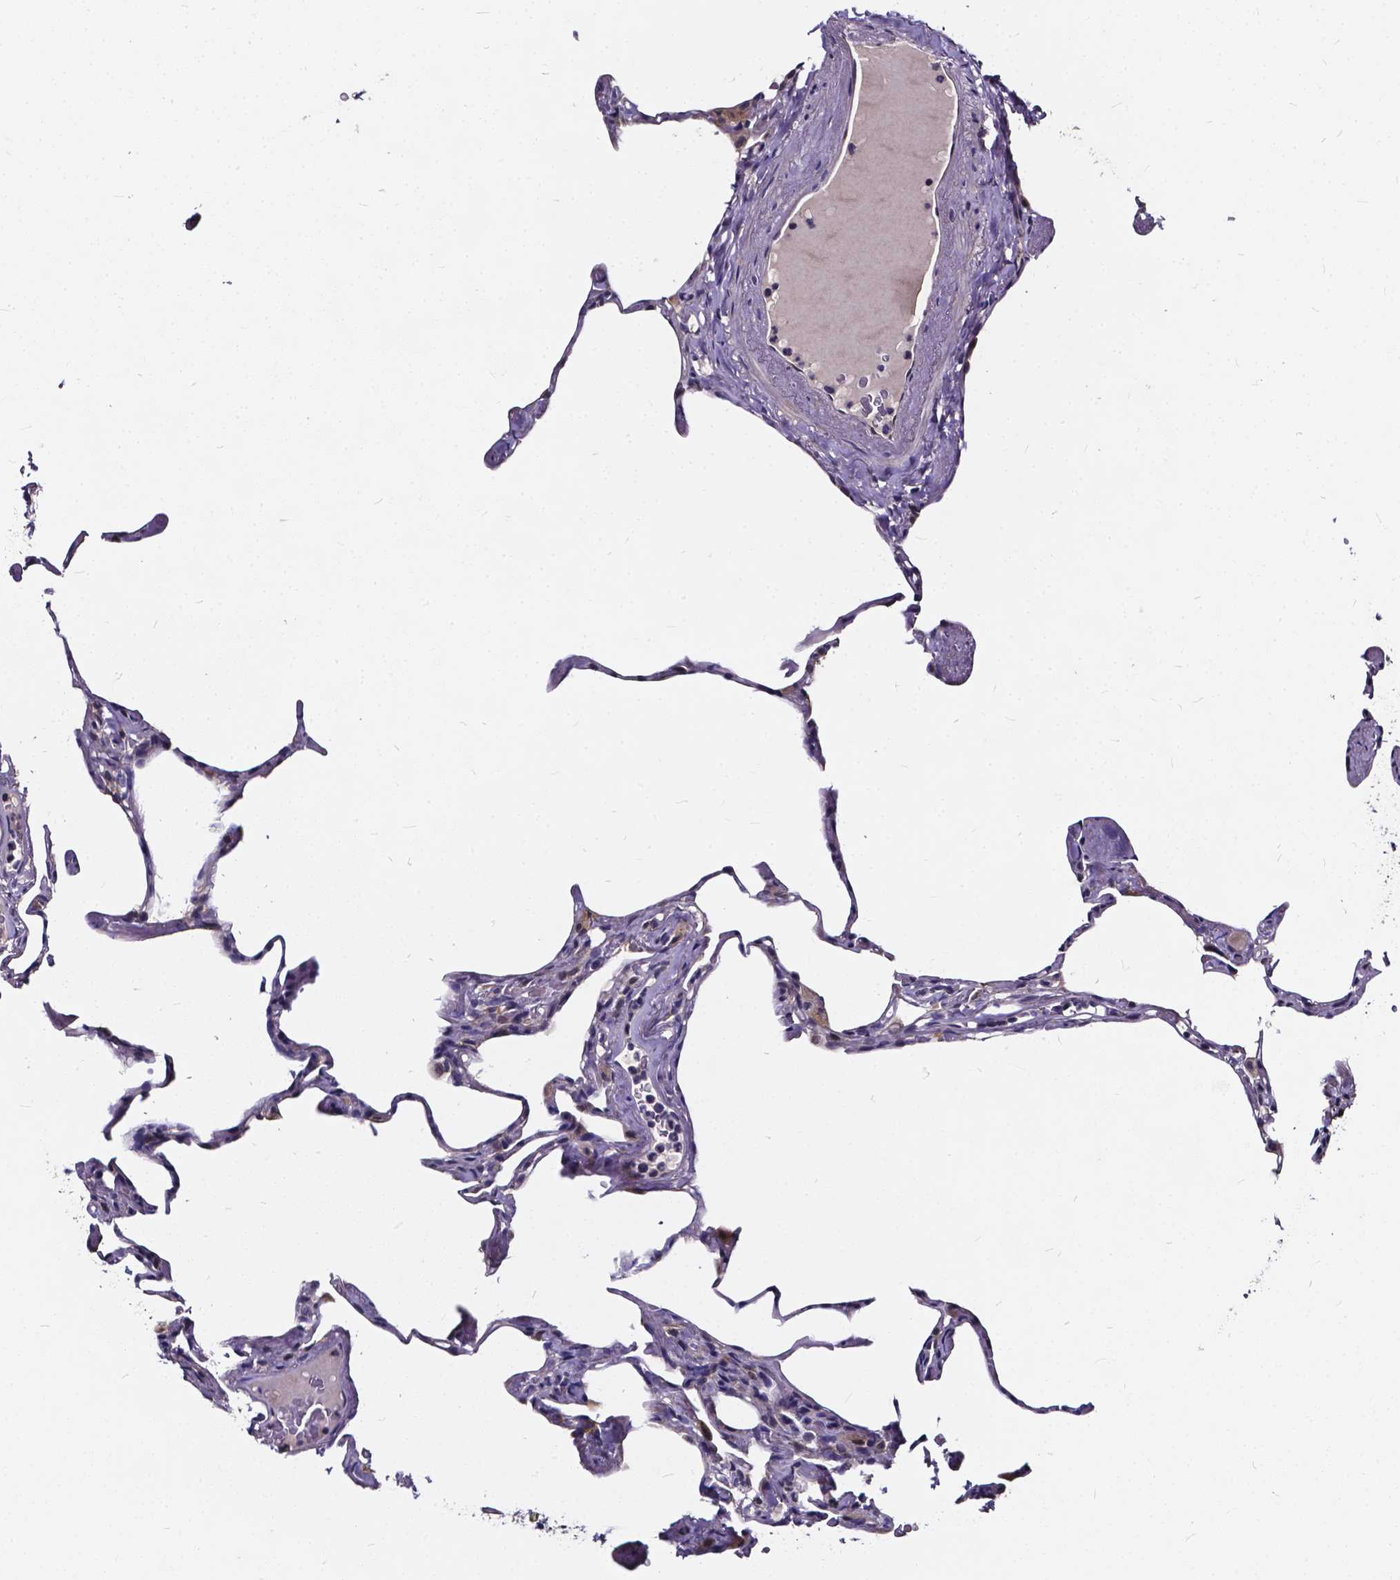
{"staining": {"intensity": "negative", "quantity": "none", "location": "none"}, "tissue": "lung", "cell_type": "Alveolar cells", "image_type": "normal", "snomed": [{"axis": "morphology", "description": "Normal tissue, NOS"}, {"axis": "topography", "description": "Lung"}], "caption": "Human lung stained for a protein using immunohistochemistry (IHC) demonstrates no expression in alveolar cells.", "gene": "SOWAHA", "patient": {"sex": "male", "age": 65}}